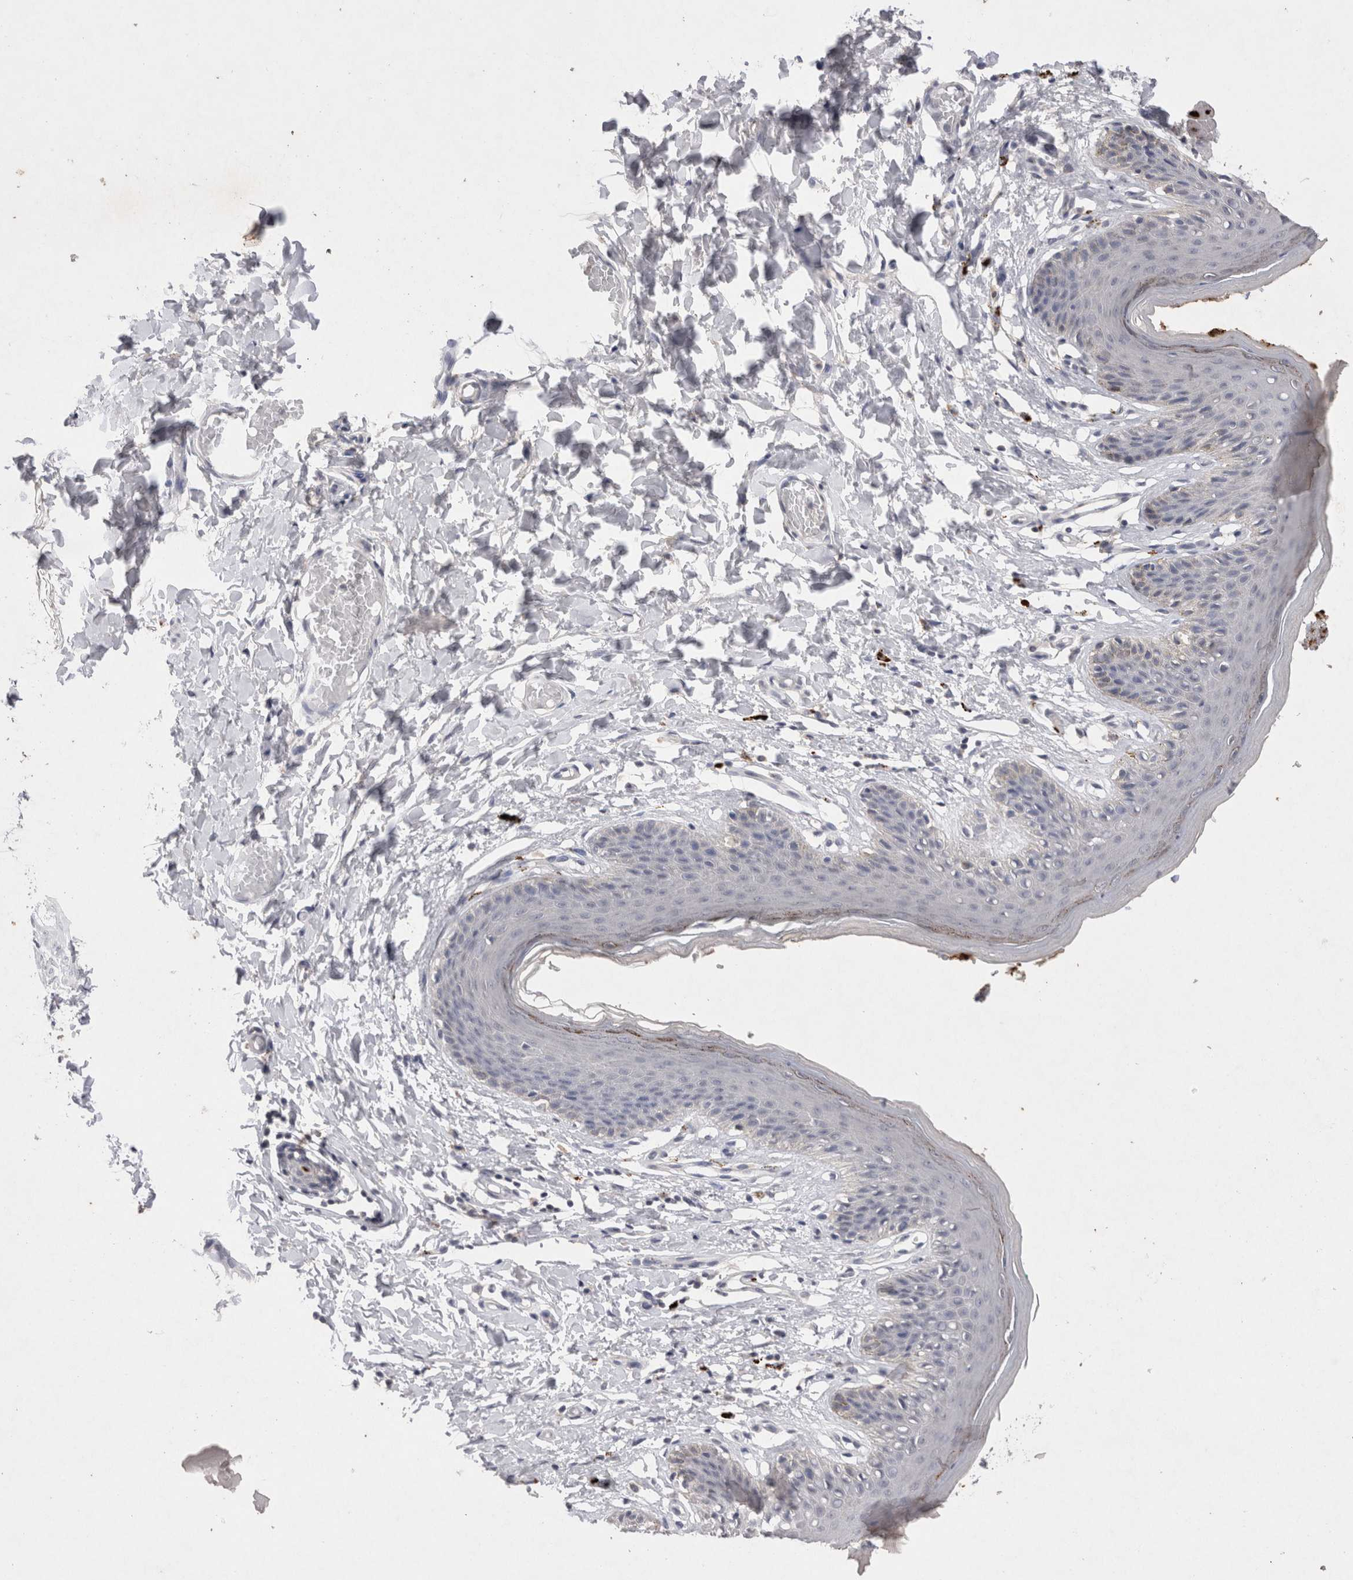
{"staining": {"intensity": "moderate", "quantity": "<25%", "location": "cytoplasmic/membranous"}, "tissue": "skin", "cell_type": "Epidermal cells", "image_type": "normal", "snomed": [{"axis": "morphology", "description": "Normal tissue, NOS"}, {"axis": "topography", "description": "Vulva"}], "caption": "A high-resolution micrograph shows immunohistochemistry (IHC) staining of unremarkable skin, which reveals moderate cytoplasmic/membranous expression in approximately <25% of epidermal cells.", "gene": "RASSF3", "patient": {"sex": "female", "age": 66}}